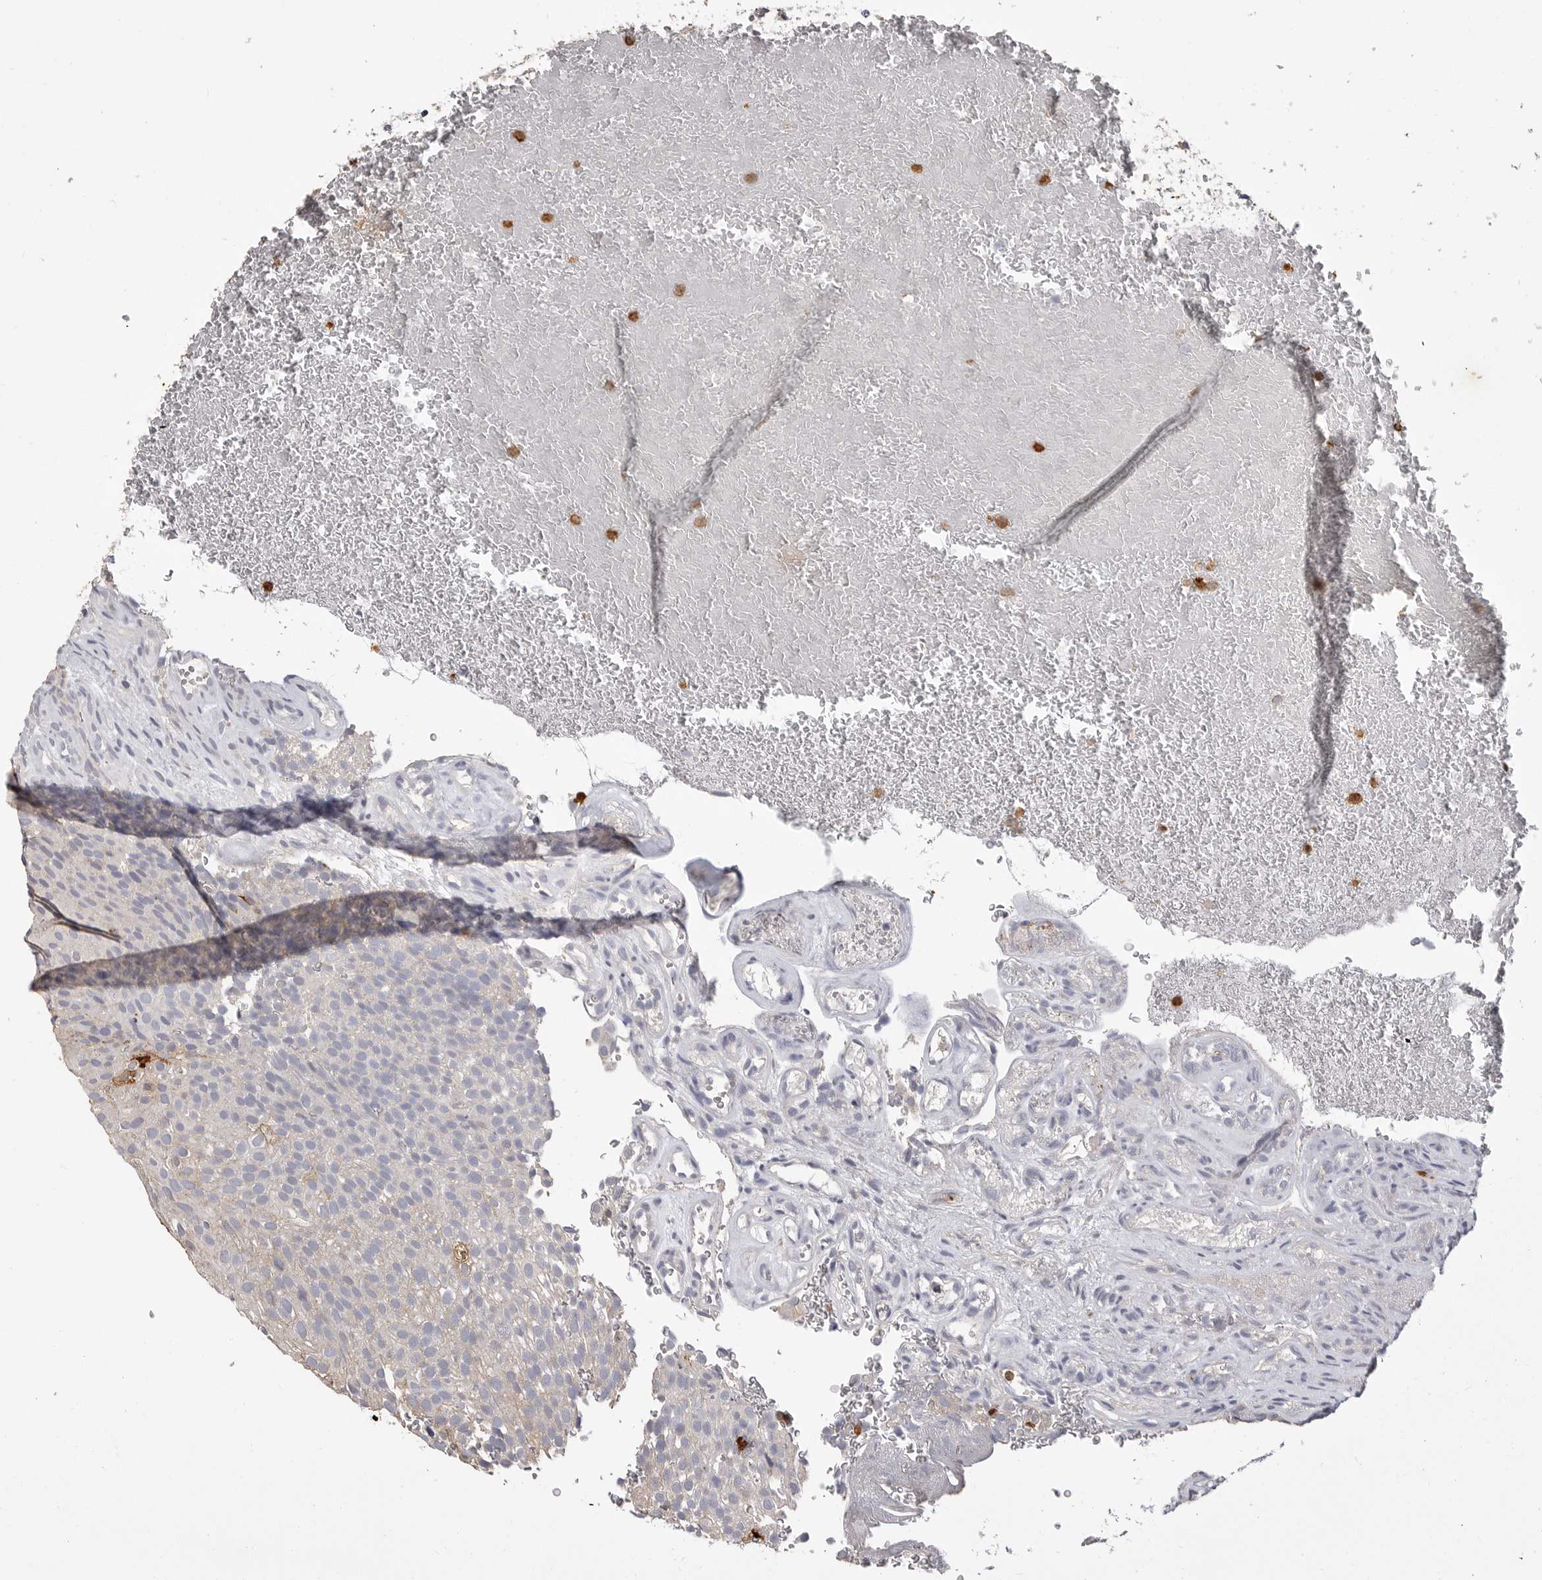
{"staining": {"intensity": "negative", "quantity": "none", "location": "none"}, "tissue": "urothelial cancer", "cell_type": "Tumor cells", "image_type": "cancer", "snomed": [{"axis": "morphology", "description": "Urothelial carcinoma, Low grade"}, {"axis": "topography", "description": "Urinary bladder"}], "caption": "IHC histopathology image of neoplastic tissue: low-grade urothelial carcinoma stained with DAB (3,3'-diaminobenzidine) displays no significant protein staining in tumor cells.", "gene": "LTBR", "patient": {"sex": "male", "age": 78}}